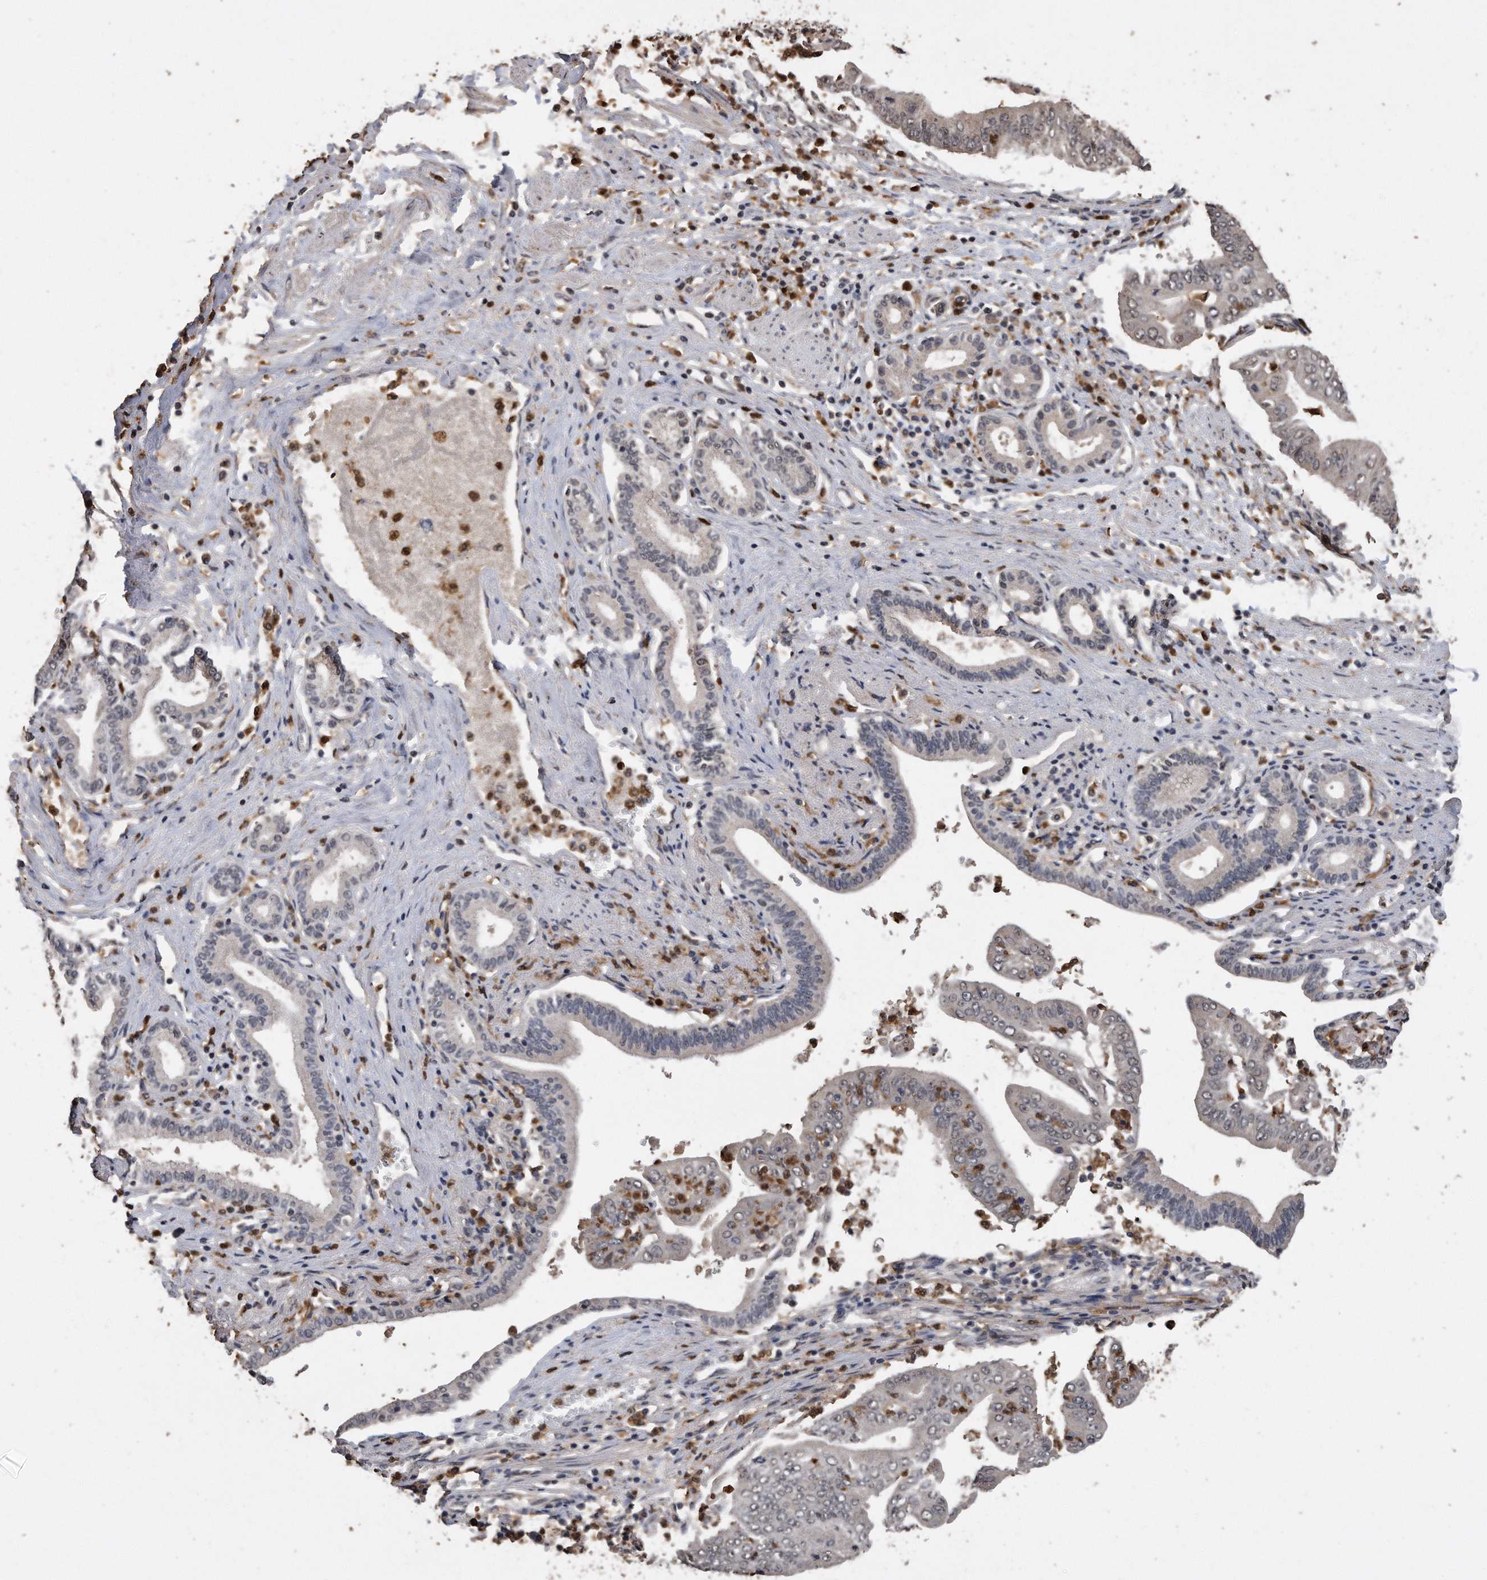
{"staining": {"intensity": "weak", "quantity": "<25%", "location": "nuclear"}, "tissue": "pancreatic cancer", "cell_type": "Tumor cells", "image_type": "cancer", "snomed": [{"axis": "morphology", "description": "Adenocarcinoma, NOS"}, {"axis": "topography", "description": "Pancreas"}], "caption": "The immunohistochemistry histopathology image has no significant staining in tumor cells of pancreatic cancer (adenocarcinoma) tissue.", "gene": "PELO", "patient": {"sex": "female", "age": 77}}